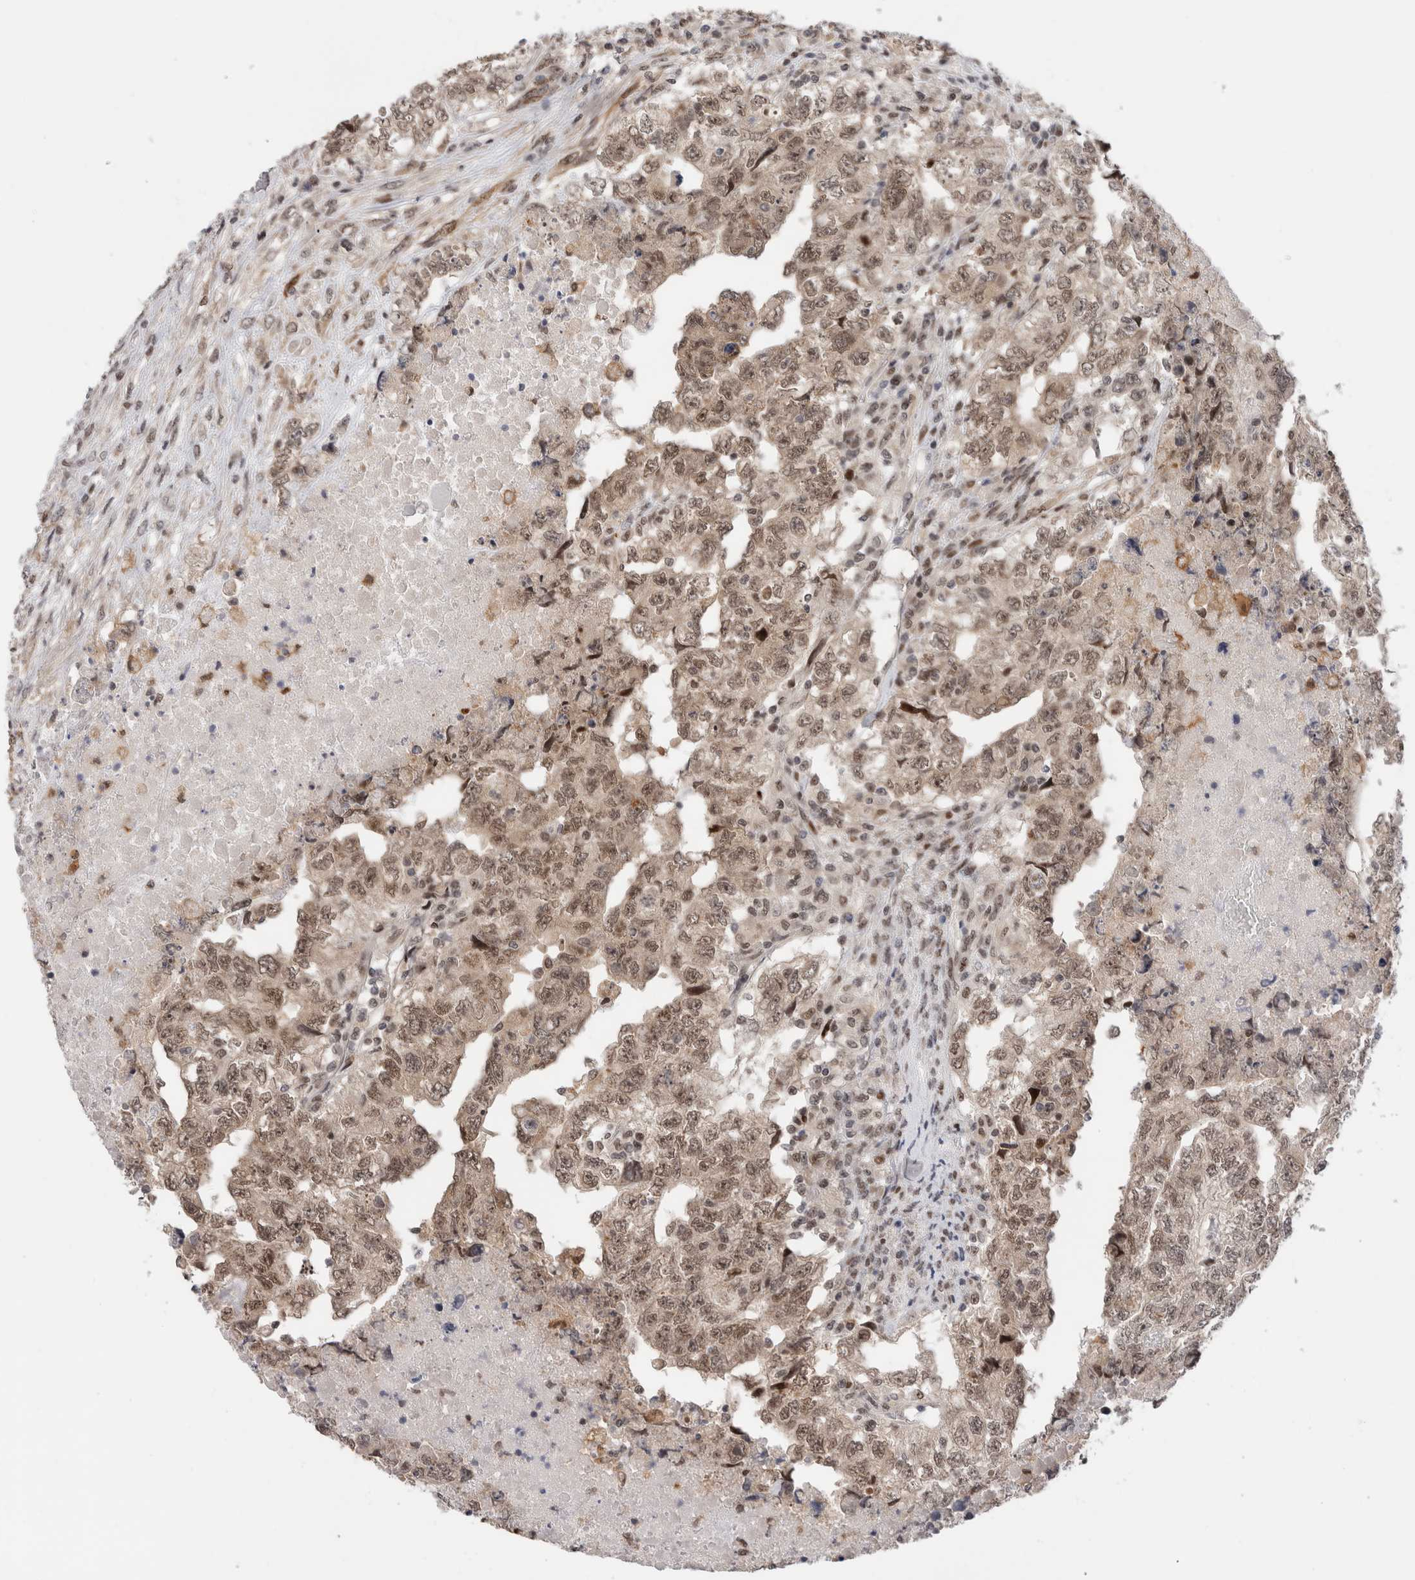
{"staining": {"intensity": "weak", "quantity": ">75%", "location": "nuclear"}, "tissue": "testis cancer", "cell_type": "Tumor cells", "image_type": "cancer", "snomed": [{"axis": "morphology", "description": "Carcinoma, Embryonal, NOS"}, {"axis": "topography", "description": "Testis"}], "caption": "Testis cancer stained with a protein marker reveals weak staining in tumor cells.", "gene": "ZNF521", "patient": {"sex": "male", "age": 36}}